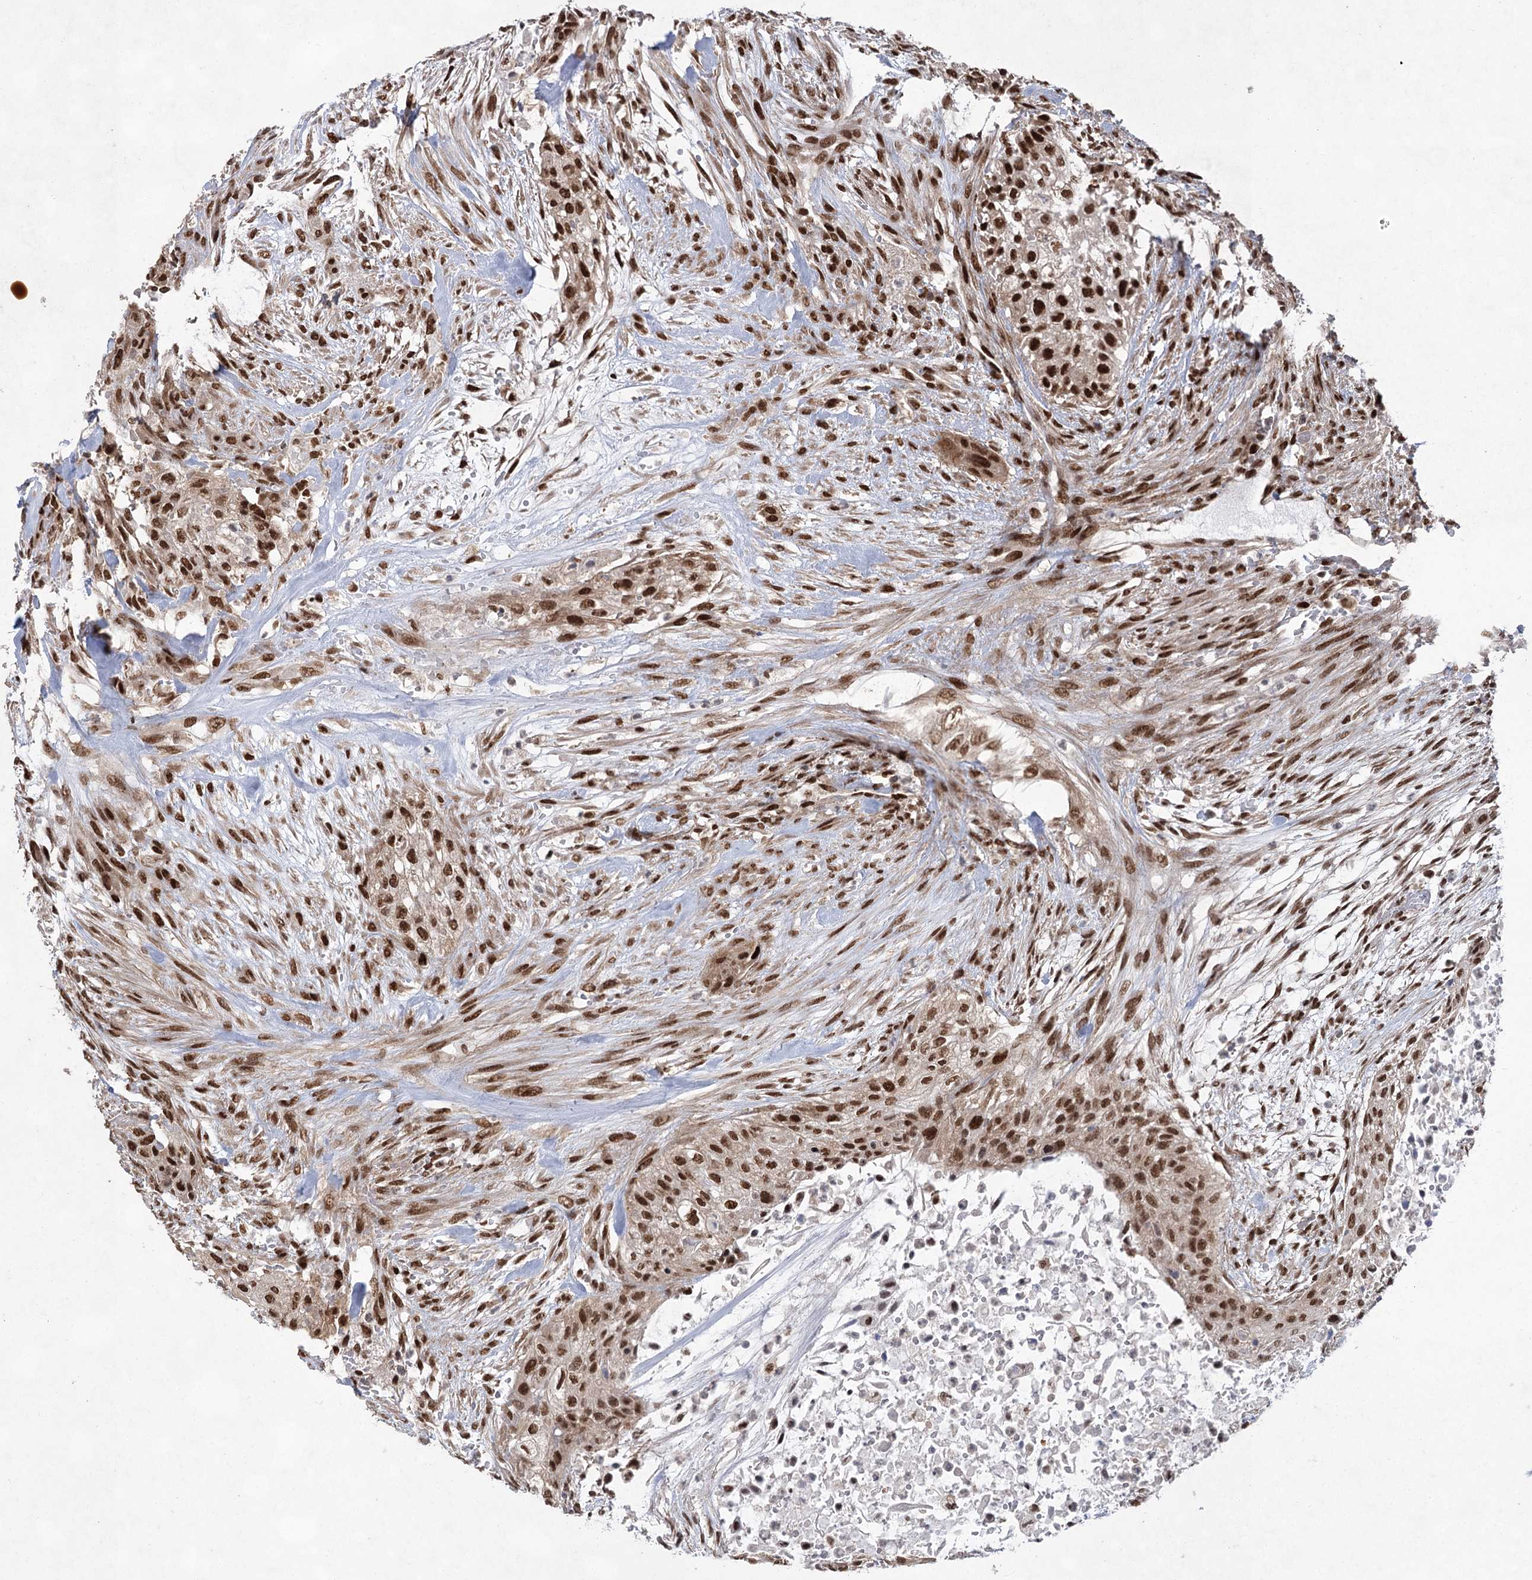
{"staining": {"intensity": "strong", "quantity": ">75%", "location": "nuclear"}, "tissue": "urothelial cancer", "cell_type": "Tumor cells", "image_type": "cancer", "snomed": [{"axis": "morphology", "description": "Urothelial carcinoma, High grade"}, {"axis": "topography", "description": "Urinary bladder"}], "caption": "Immunohistochemical staining of urothelial cancer shows high levels of strong nuclear expression in about >75% of tumor cells.", "gene": "ZCCHC8", "patient": {"sex": "male", "age": 35}}